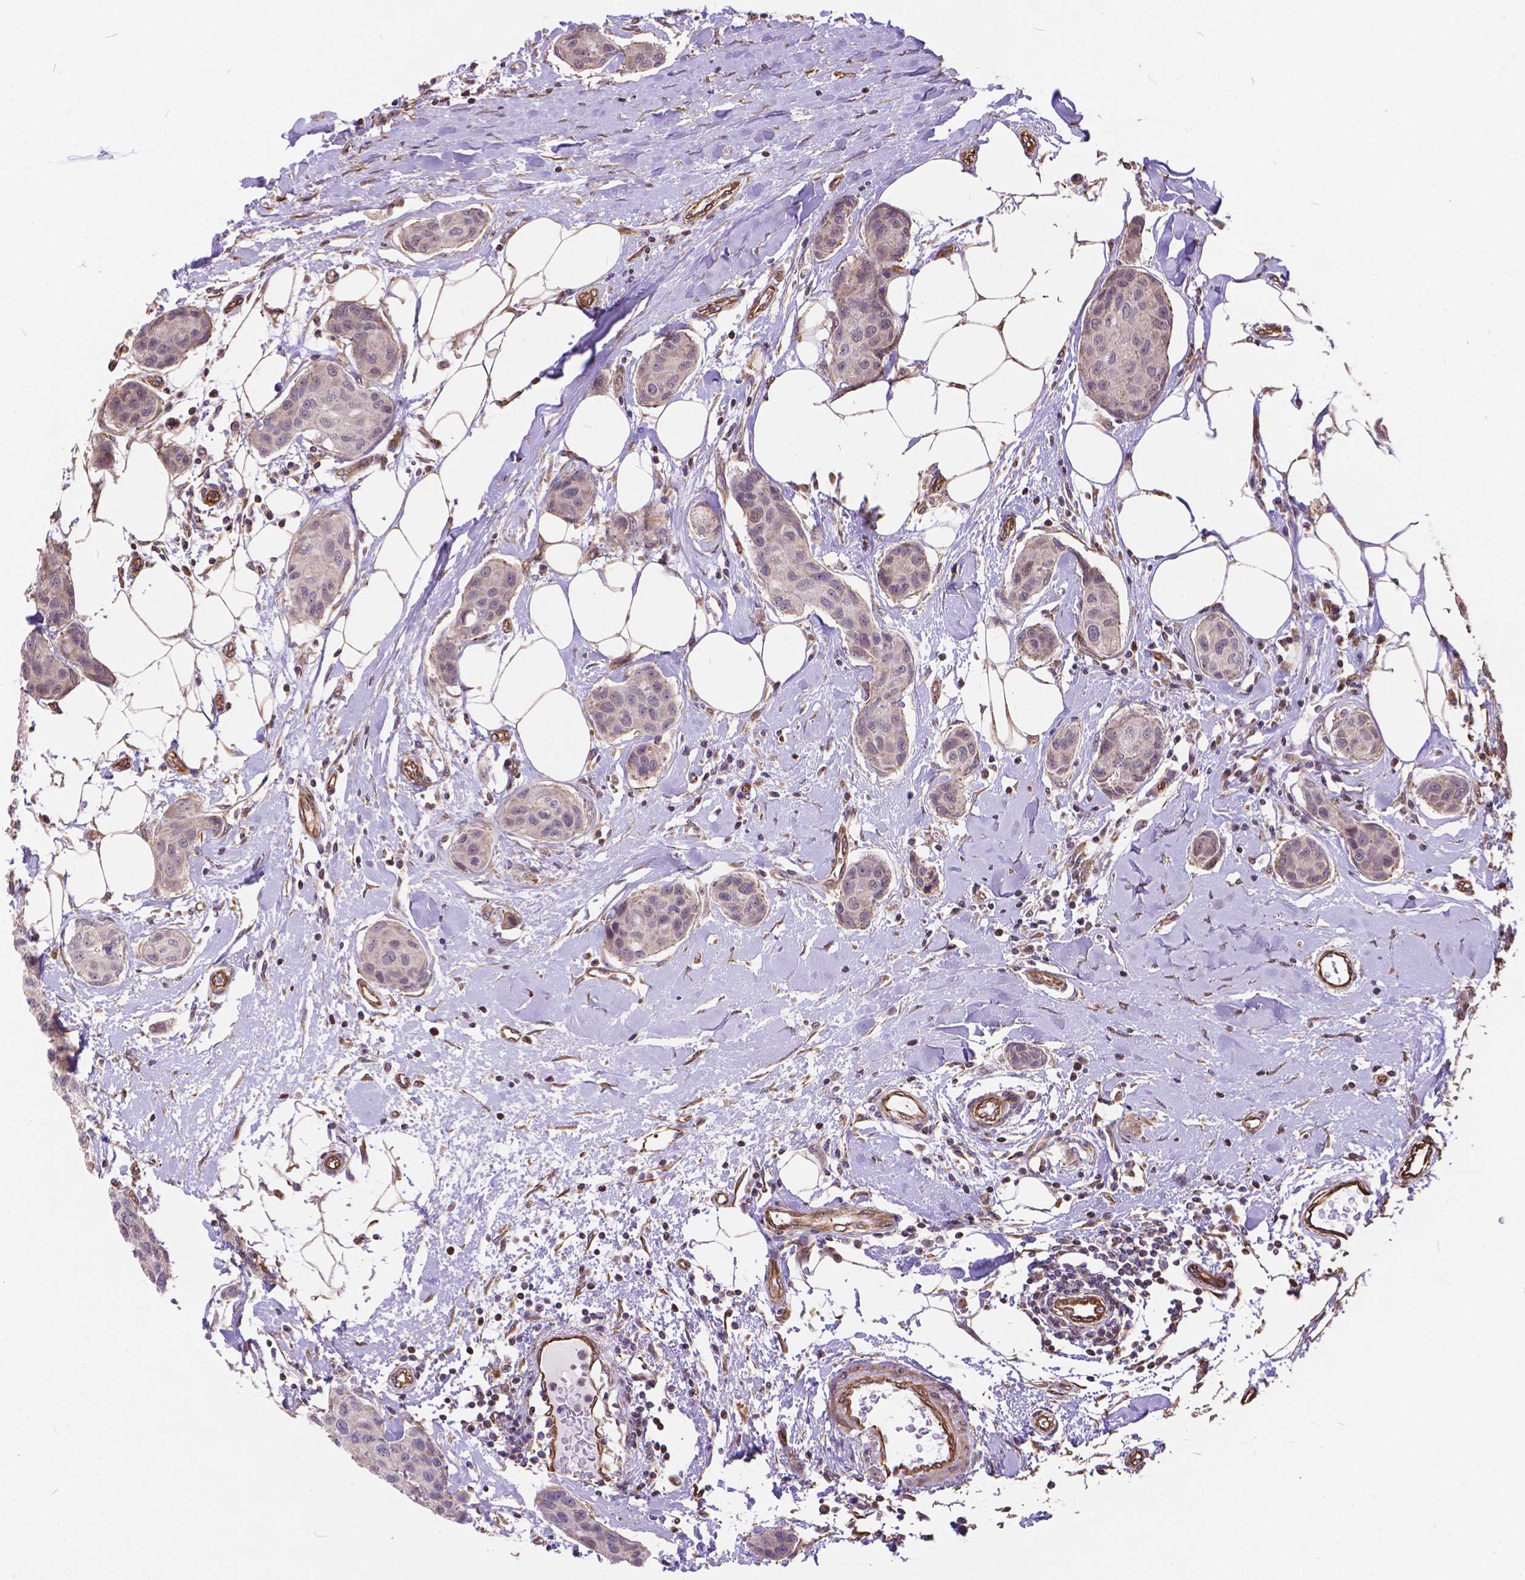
{"staining": {"intensity": "negative", "quantity": "none", "location": "none"}, "tissue": "breast cancer", "cell_type": "Tumor cells", "image_type": "cancer", "snomed": [{"axis": "morphology", "description": "Duct carcinoma"}, {"axis": "topography", "description": "Breast"}], "caption": "Immunohistochemical staining of breast cancer (intraductal carcinoma) displays no significant expression in tumor cells.", "gene": "TMEM135", "patient": {"sex": "female", "age": 80}}